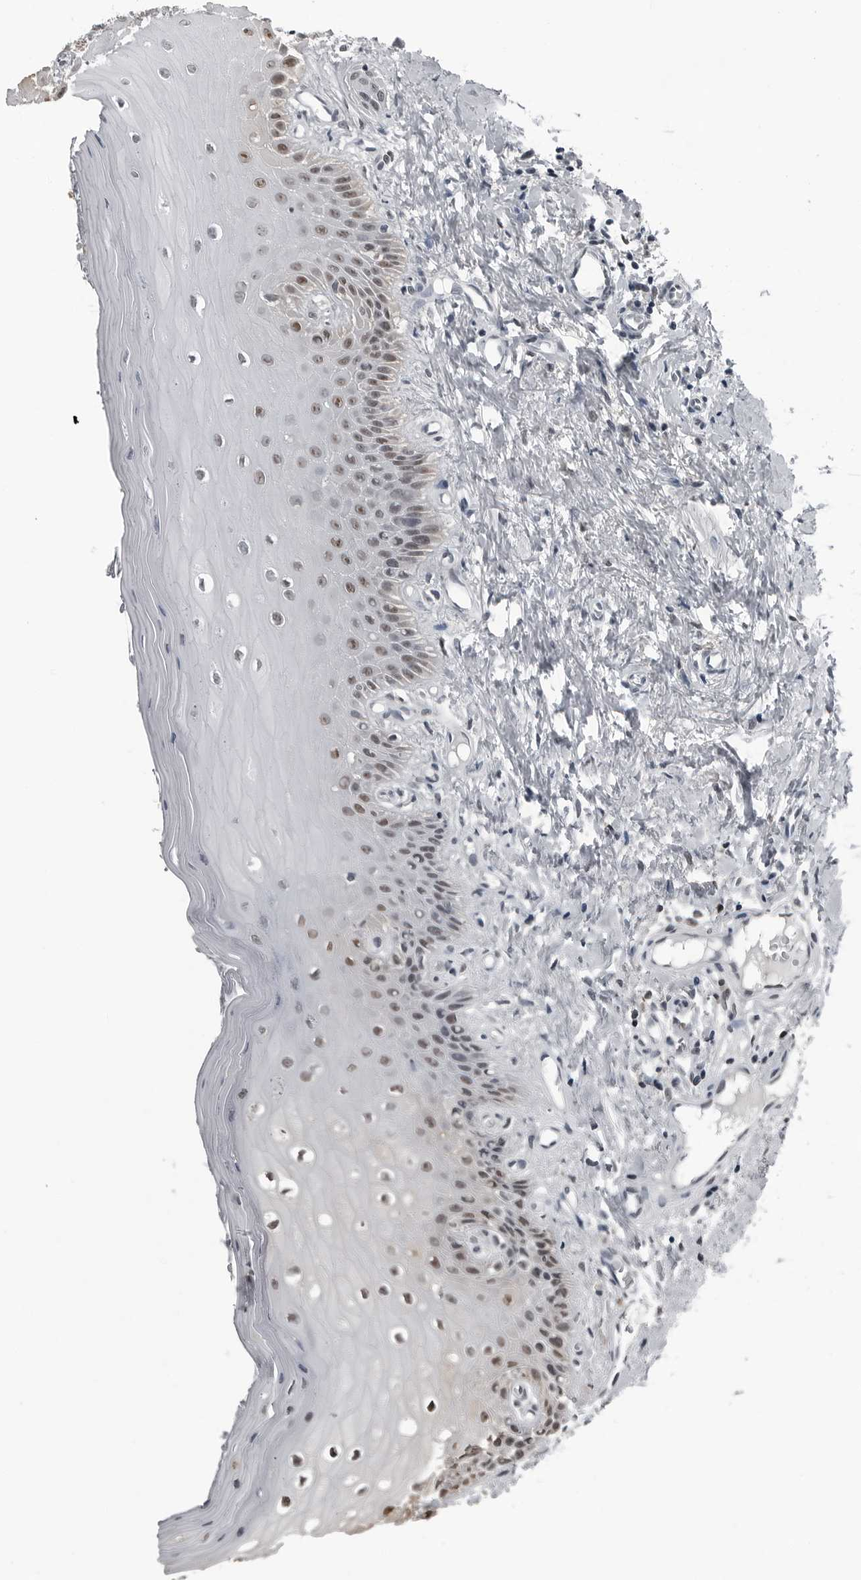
{"staining": {"intensity": "moderate", "quantity": "<25%", "location": "nuclear"}, "tissue": "oral mucosa", "cell_type": "Squamous epithelial cells", "image_type": "normal", "snomed": [{"axis": "morphology", "description": "Normal tissue, NOS"}, {"axis": "topography", "description": "Oral tissue"}], "caption": "An IHC histopathology image of benign tissue is shown. Protein staining in brown labels moderate nuclear positivity in oral mucosa within squamous epithelial cells. Using DAB (brown) and hematoxylin (blue) stains, captured at high magnification using brightfield microscopy.", "gene": "AKR1A1", "patient": {"sex": "male", "age": 66}}